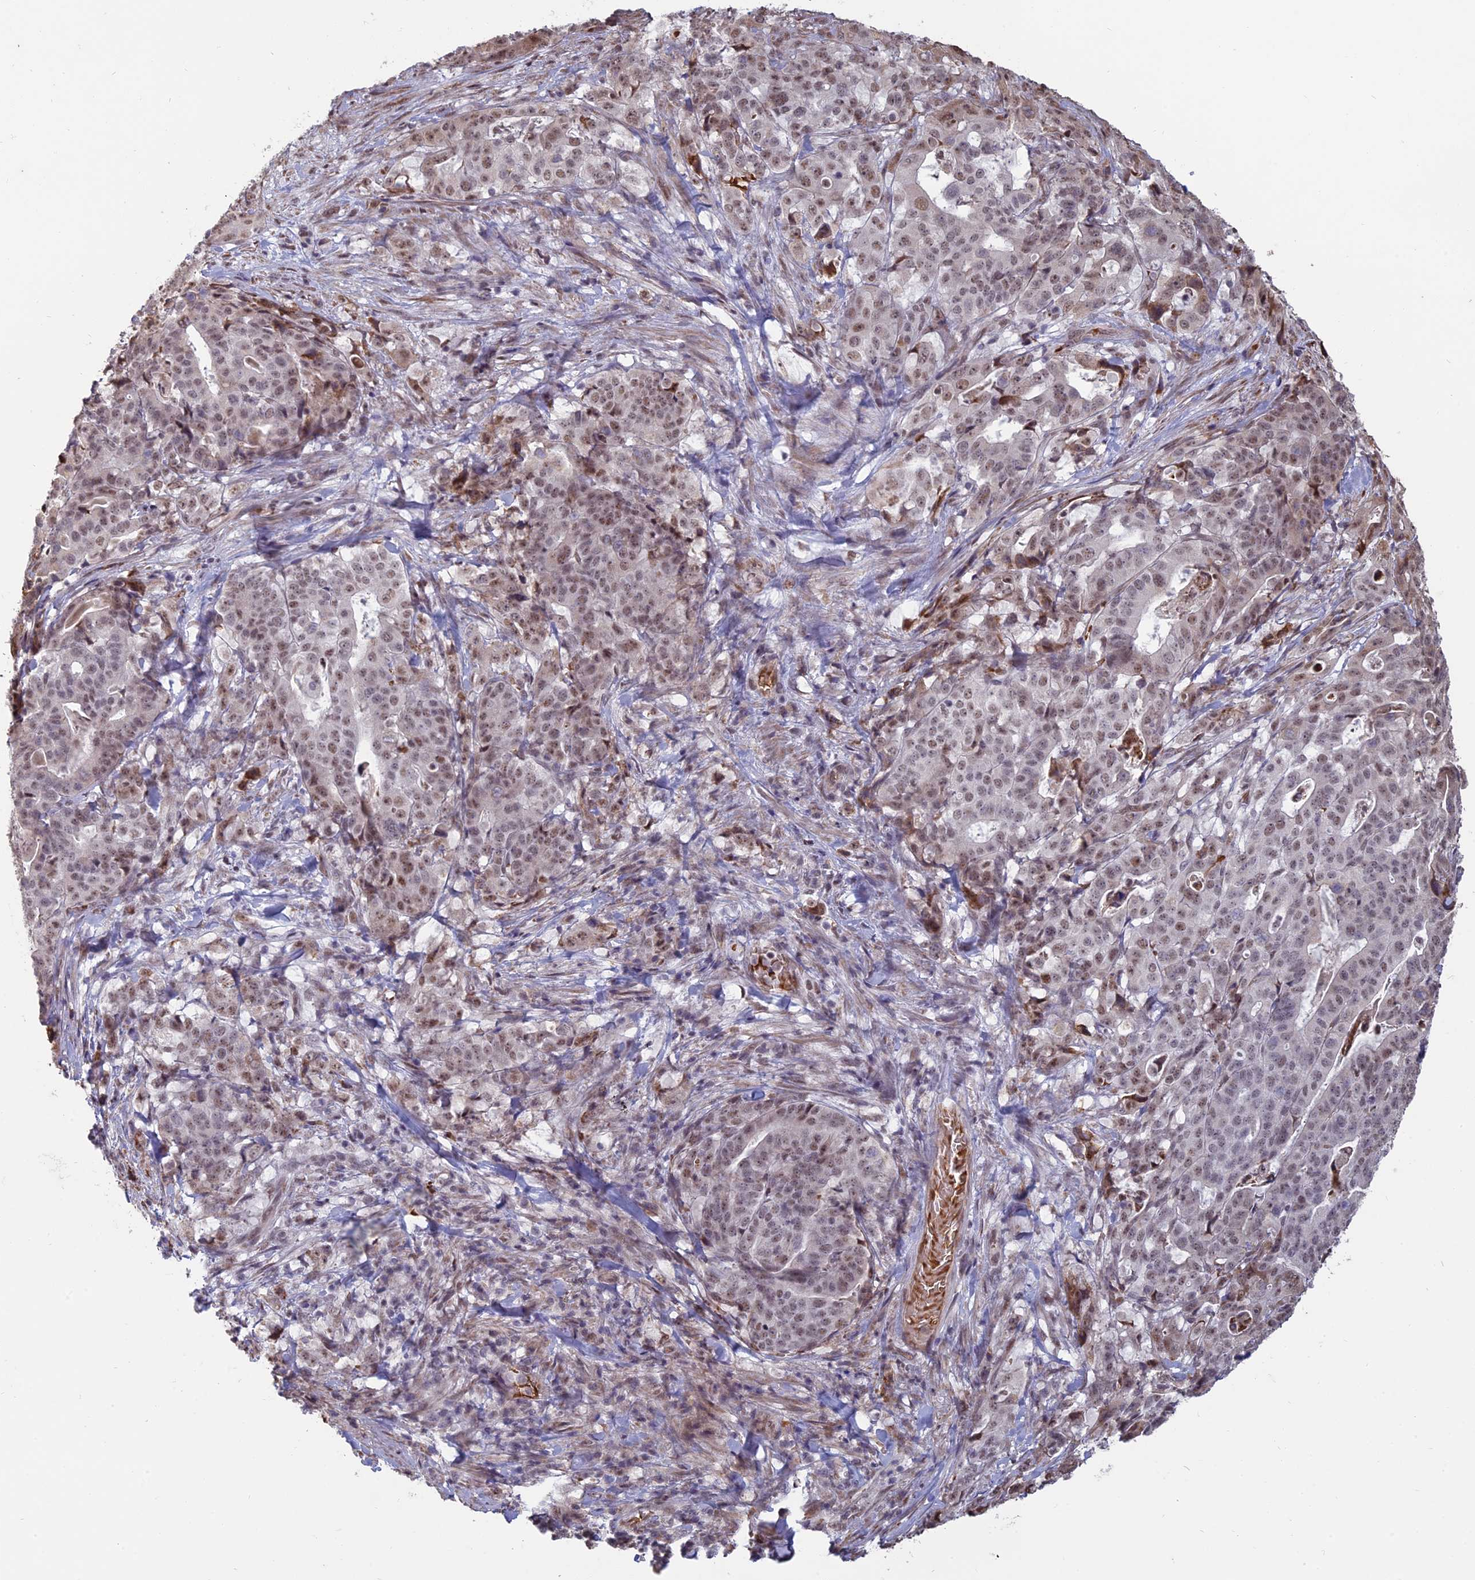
{"staining": {"intensity": "weak", "quantity": ">75%", "location": "nuclear"}, "tissue": "stomach cancer", "cell_type": "Tumor cells", "image_type": "cancer", "snomed": [{"axis": "morphology", "description": "Adenocarcinoma, NOS"}, {"axis": "topography", "description": "Stomach"}], "caption": "Immunohistochemical staining of human stomach cancer (adenocarcinoma) demonstrates low levels of weak nuclear protein positivity in about >75% of tumor cells.", "gene": "MFAP1", "patient": {"sex": "male", "age": 48}}